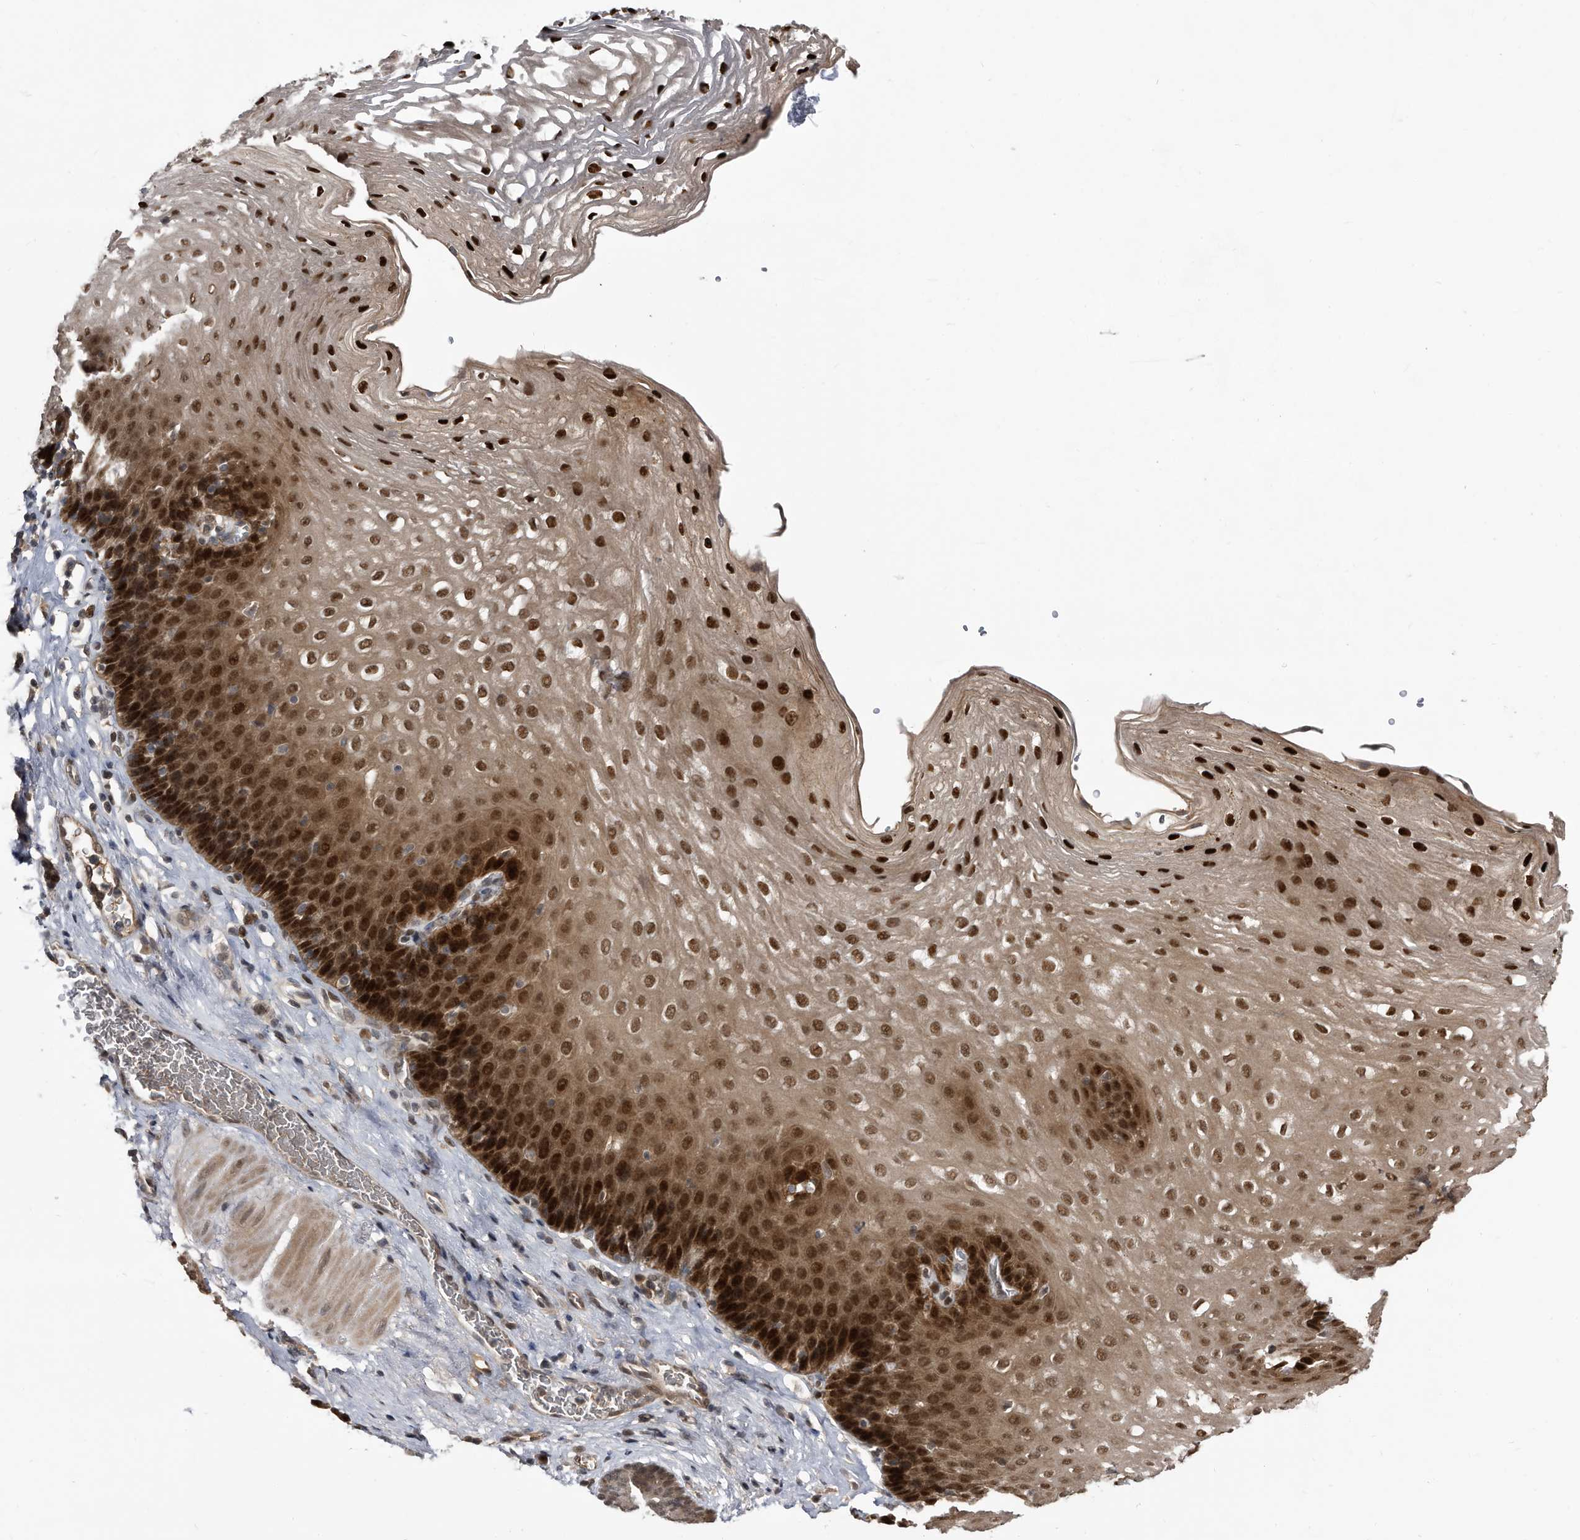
{"staining": {"intensity": "strong", "quantity": ">75%", "location": "cytoplasmic/membranous,nuclear"}, "tissue": "esophagus", "cell_type": "Squamous epithelial cells", "image_type": "normal", "snomed": [{"axis": "morphology", "description": "Normal tissue, NOS"}, {"axis": "topography", "description": "Esophagus"}], "caption": "Protein expression analysis of unremarkable esophagus displays strong cytoplasmic/membranous,nuclear expression in approximately >75% of squamous epithelial cells. (DAB IHC with brightfield microscopy, high magnification).", "gene": "RAD23B", "patient": {"sex": "female", "age": 66}}